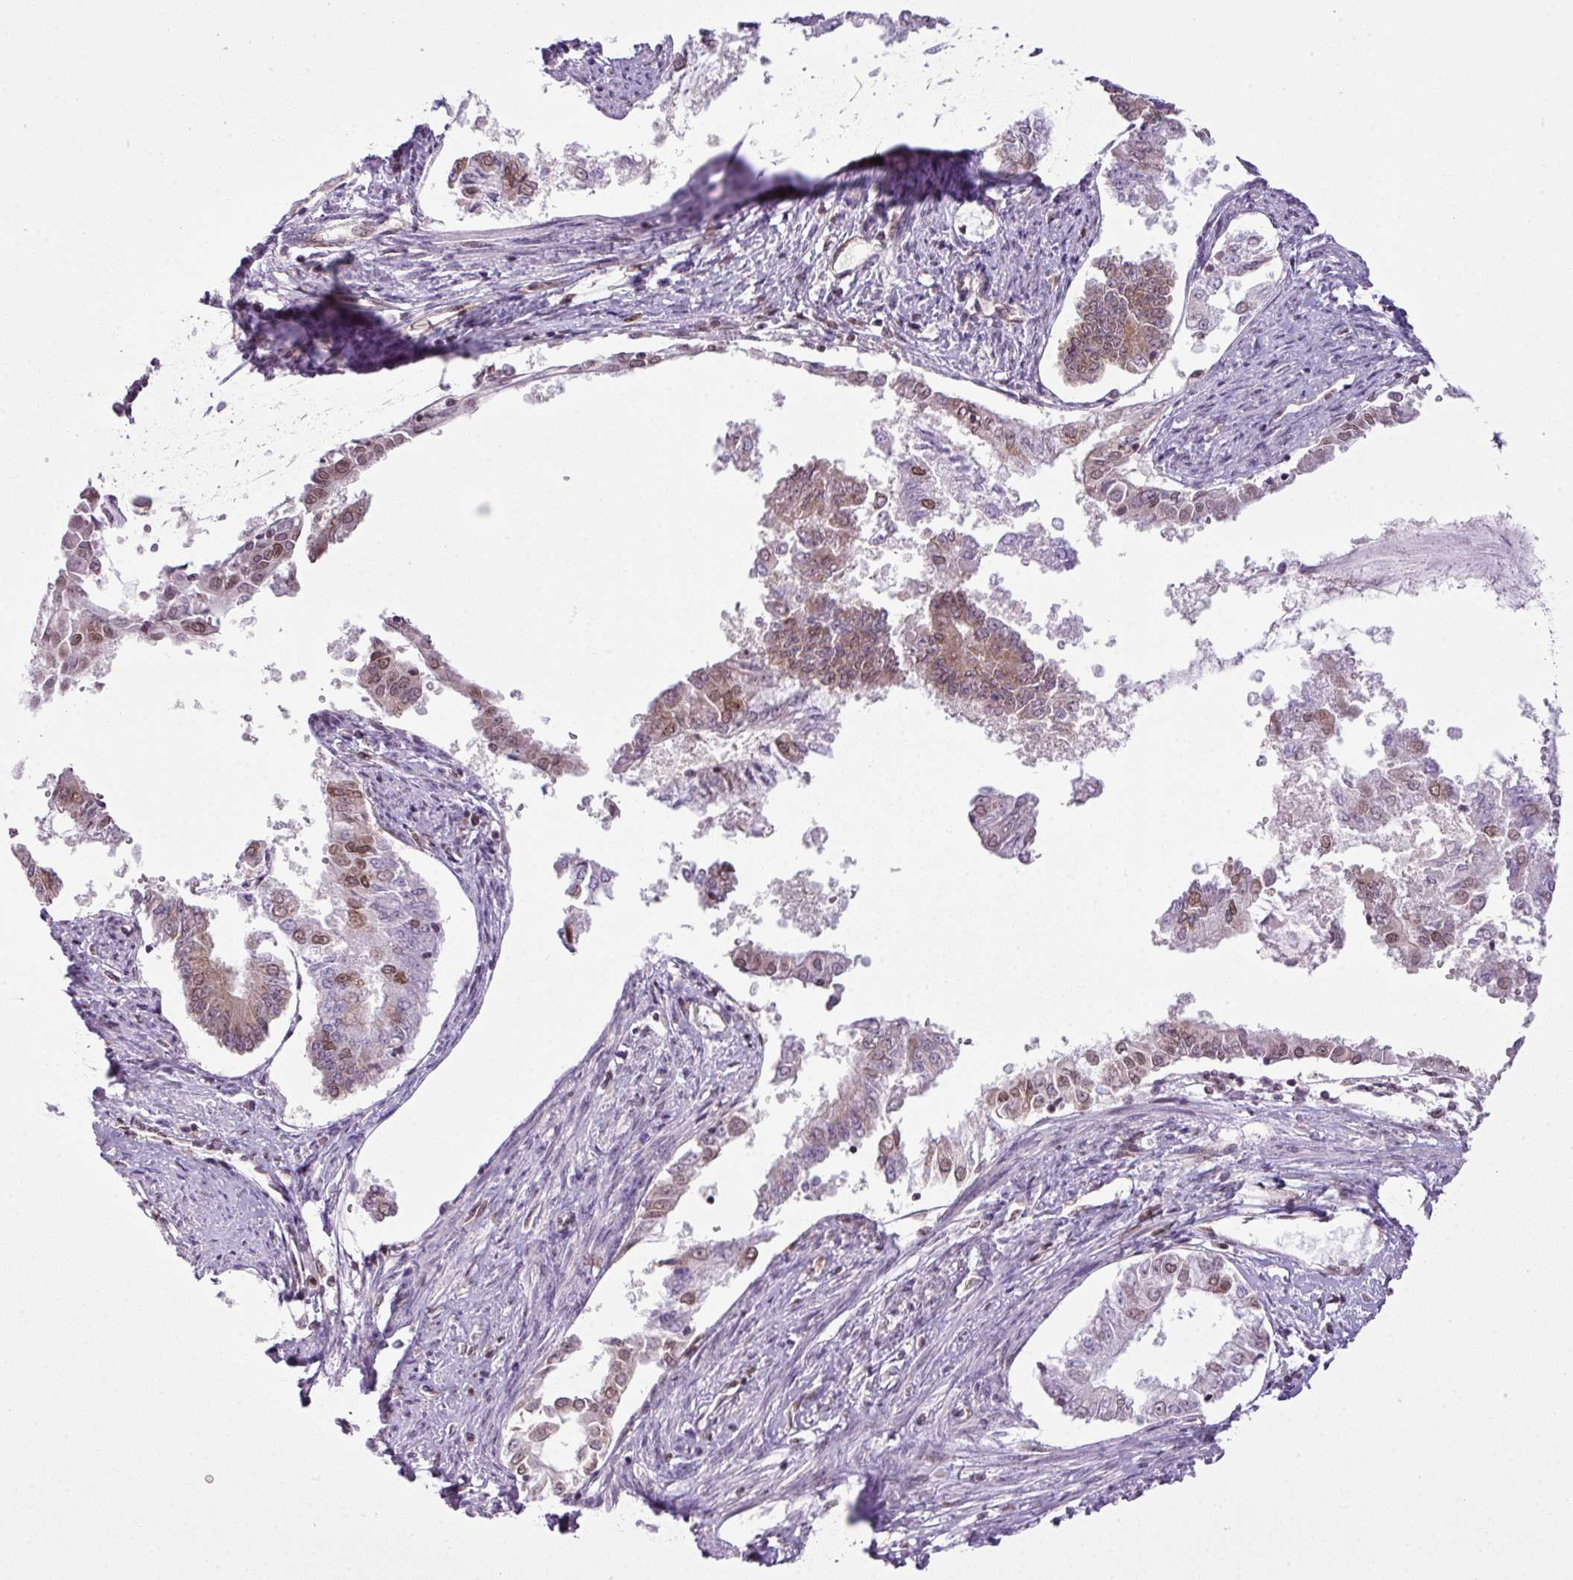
{"staining": {"intensity": "strong", "quantity": "25%-75%", "location": "nuclear"}, "tissue": "endometrial cancer", "cell_type": "Tumor cells", "image_type": "cancer", "snomed": [{"axis": "morphology", "description": "Adenocarcinoma, NOS"}, {"axis": "topography", "description": "Endometrium"}], "caption": "A brown stain shows strong nuclear positivity of a protein in adenocarcinoma (endometrial) tumor cells. The staining was performed using DAB to visualize the protein expression in brown, while the nuclei were stained in blue with hematoxylin (Magnification: 20x).", "gene": "ARL6IP4", "patient": {"sex": "female", "age": 76}}